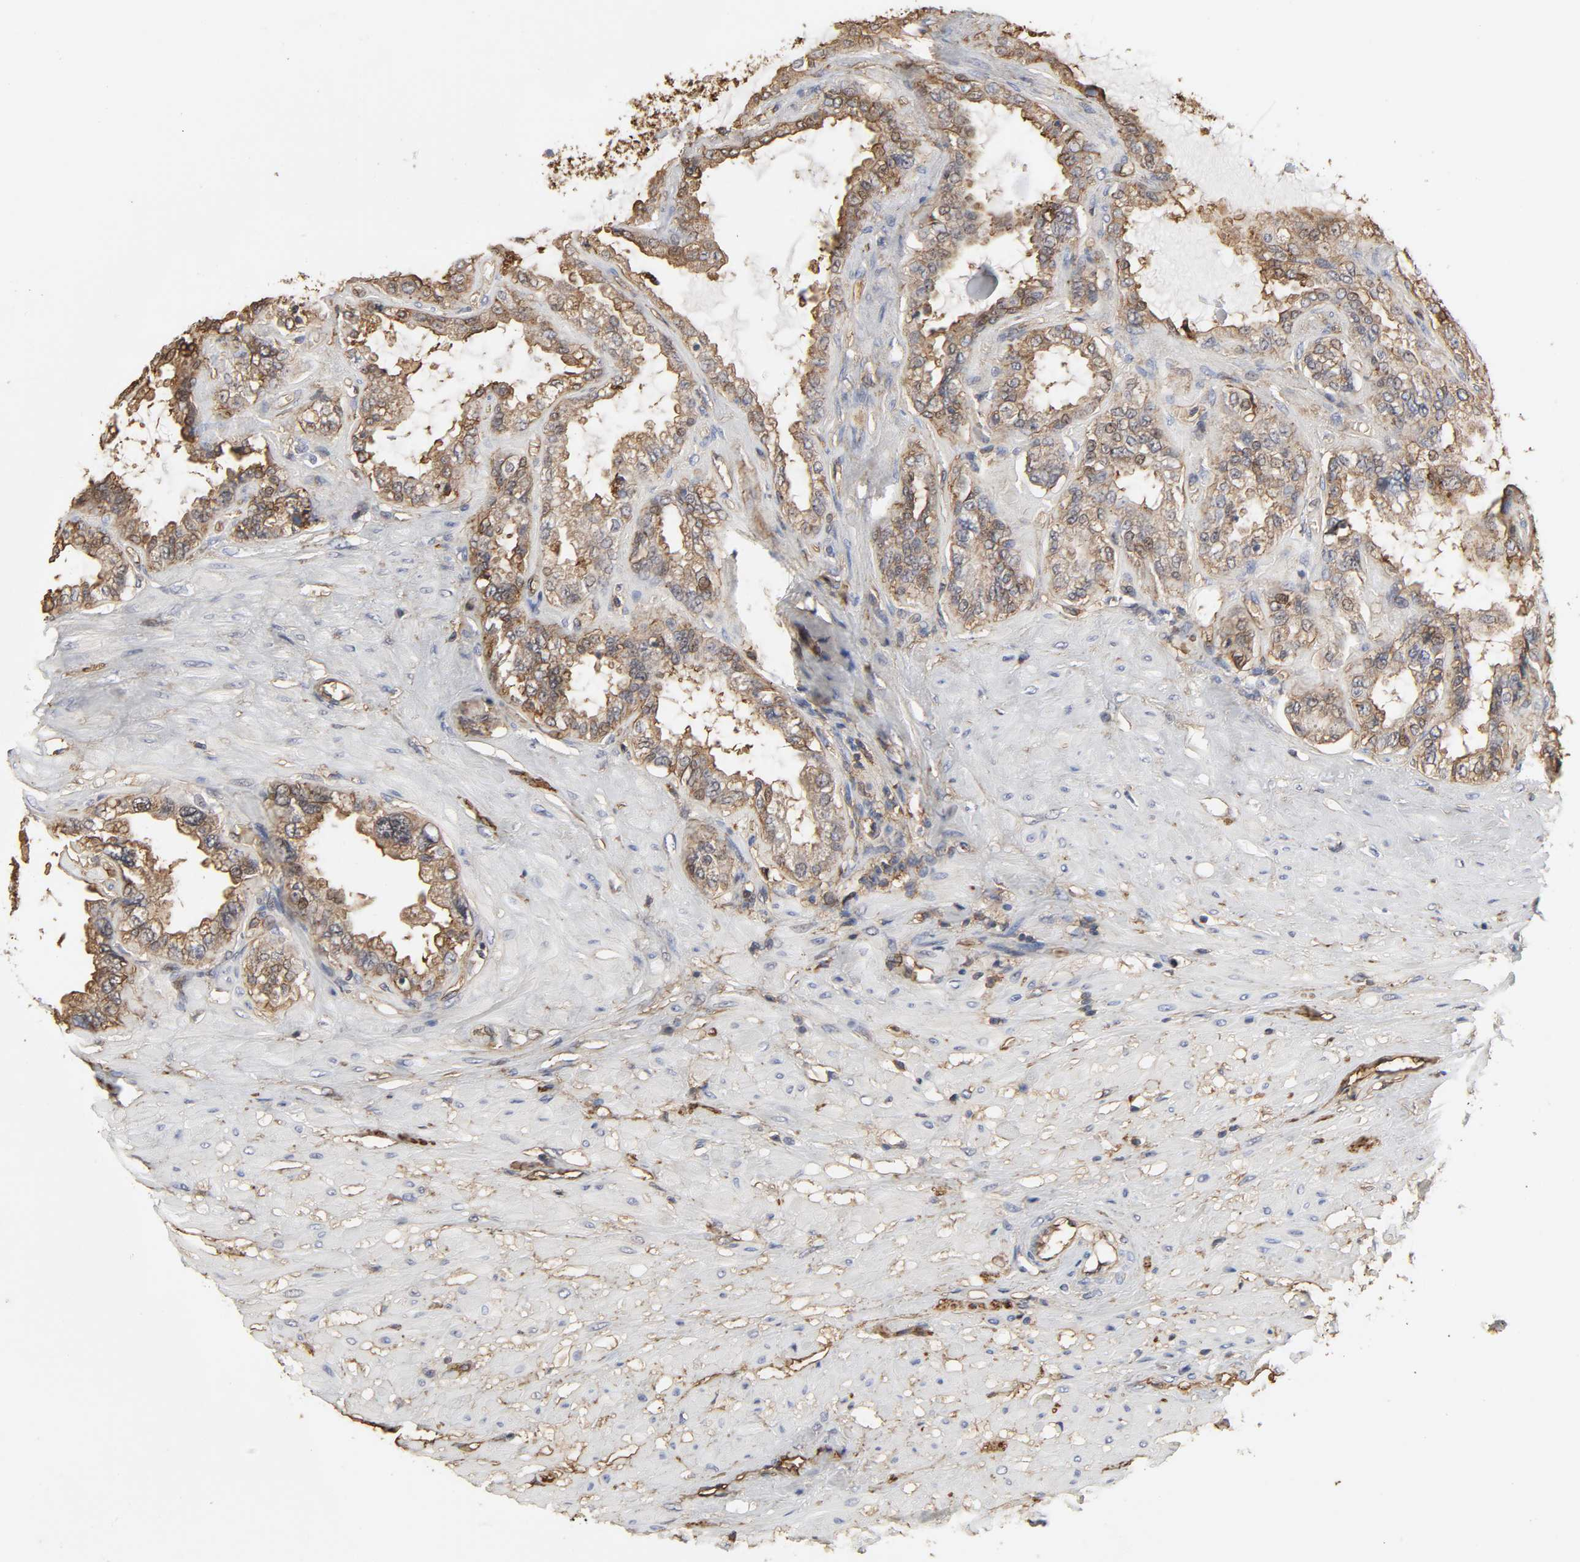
{"staining": {"intensity": "moderate", "quantity": ">75%", "location": "cytoplasmic/membranous"}, "tissue": "seminal vesicle", "cell_type": "Glandular cells", "image_type": "normal", "snomed": [{"axis": "morphology", "description": "Normal tissue, NOS"}, {"axis": "morphology", "description": "Inflammation, NOS"}, {"axis": "topography", "description": "Urinary bladder"}, {"axis": "topography", "description": "Prostate"}, {"axis": "topography", "description": "Seminal veicle"}], "caption": "IHC photomicrograph of normal seminal vesicle stained for a protein (brown), which shows medium levels of moderate cytoplasmic/membranous staining in about >75% of glandular cells.", "gene": "ANXA2", "patient": {"sex": "male", "age": 82}}